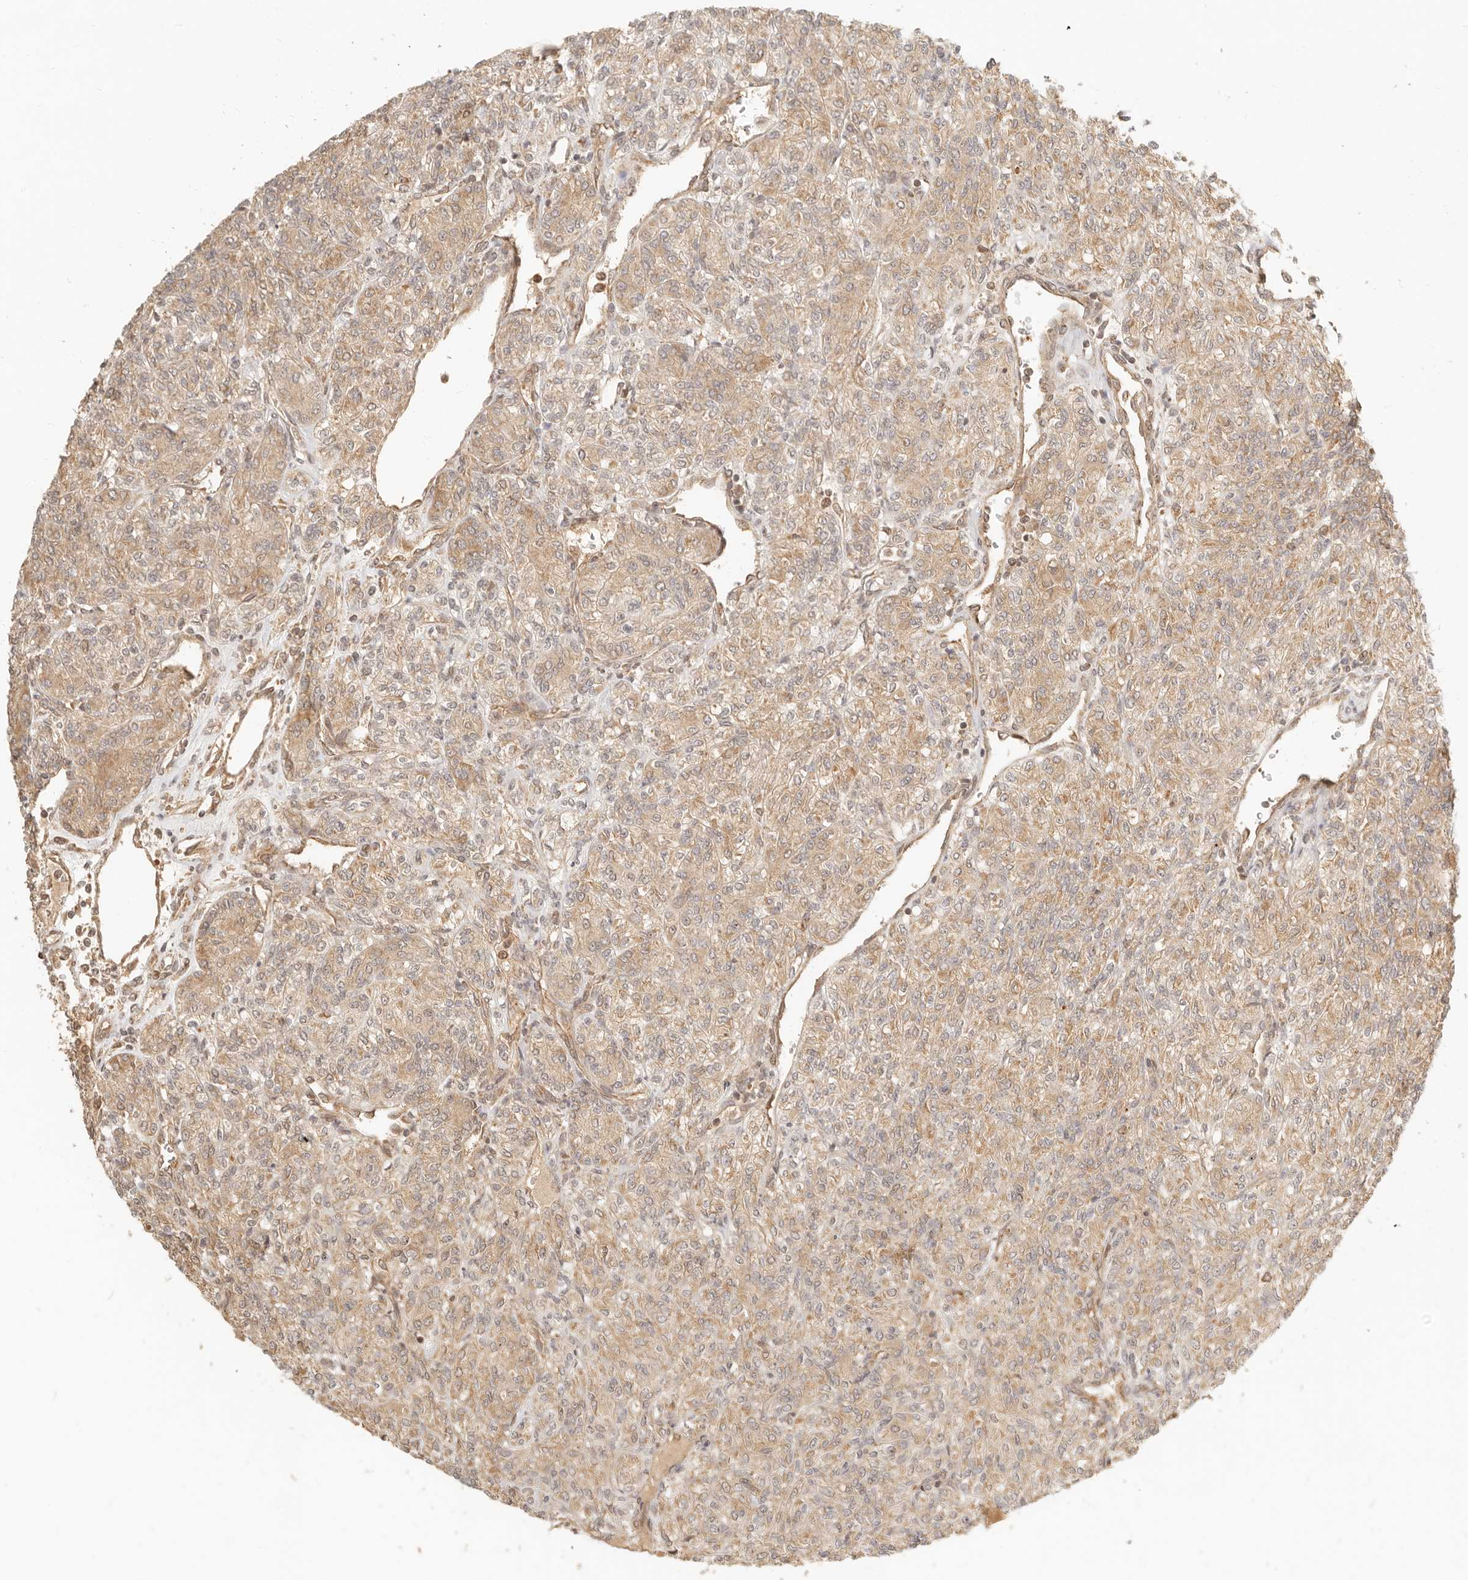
{"staining": {"intensity": "weak", "quantity": ">75%", "location": "cytoplasmic/membranous"}, "tissue": "renal cancer", "cell_type": "Tumor cells", "image_type": "cancer", "snomed": [{"axis": "morphology", "description": "Adenocarcinoma, NOS"}, {"axis": "topography", "description": "Kidney"}], "caption": "Tumor cells exhibit low levels of weak cytoplasmic/membranous staining in approximately >75% of cells in renal cancer (adenocarcinoma). Using DAB (3,3'-diaminobenzidine) (brown) and hematoxylin (blue) stains, captured at high magnification using brightfield microscopy.", "gene": "BAALC", "patient": {"sex": "male", "age": 77}}